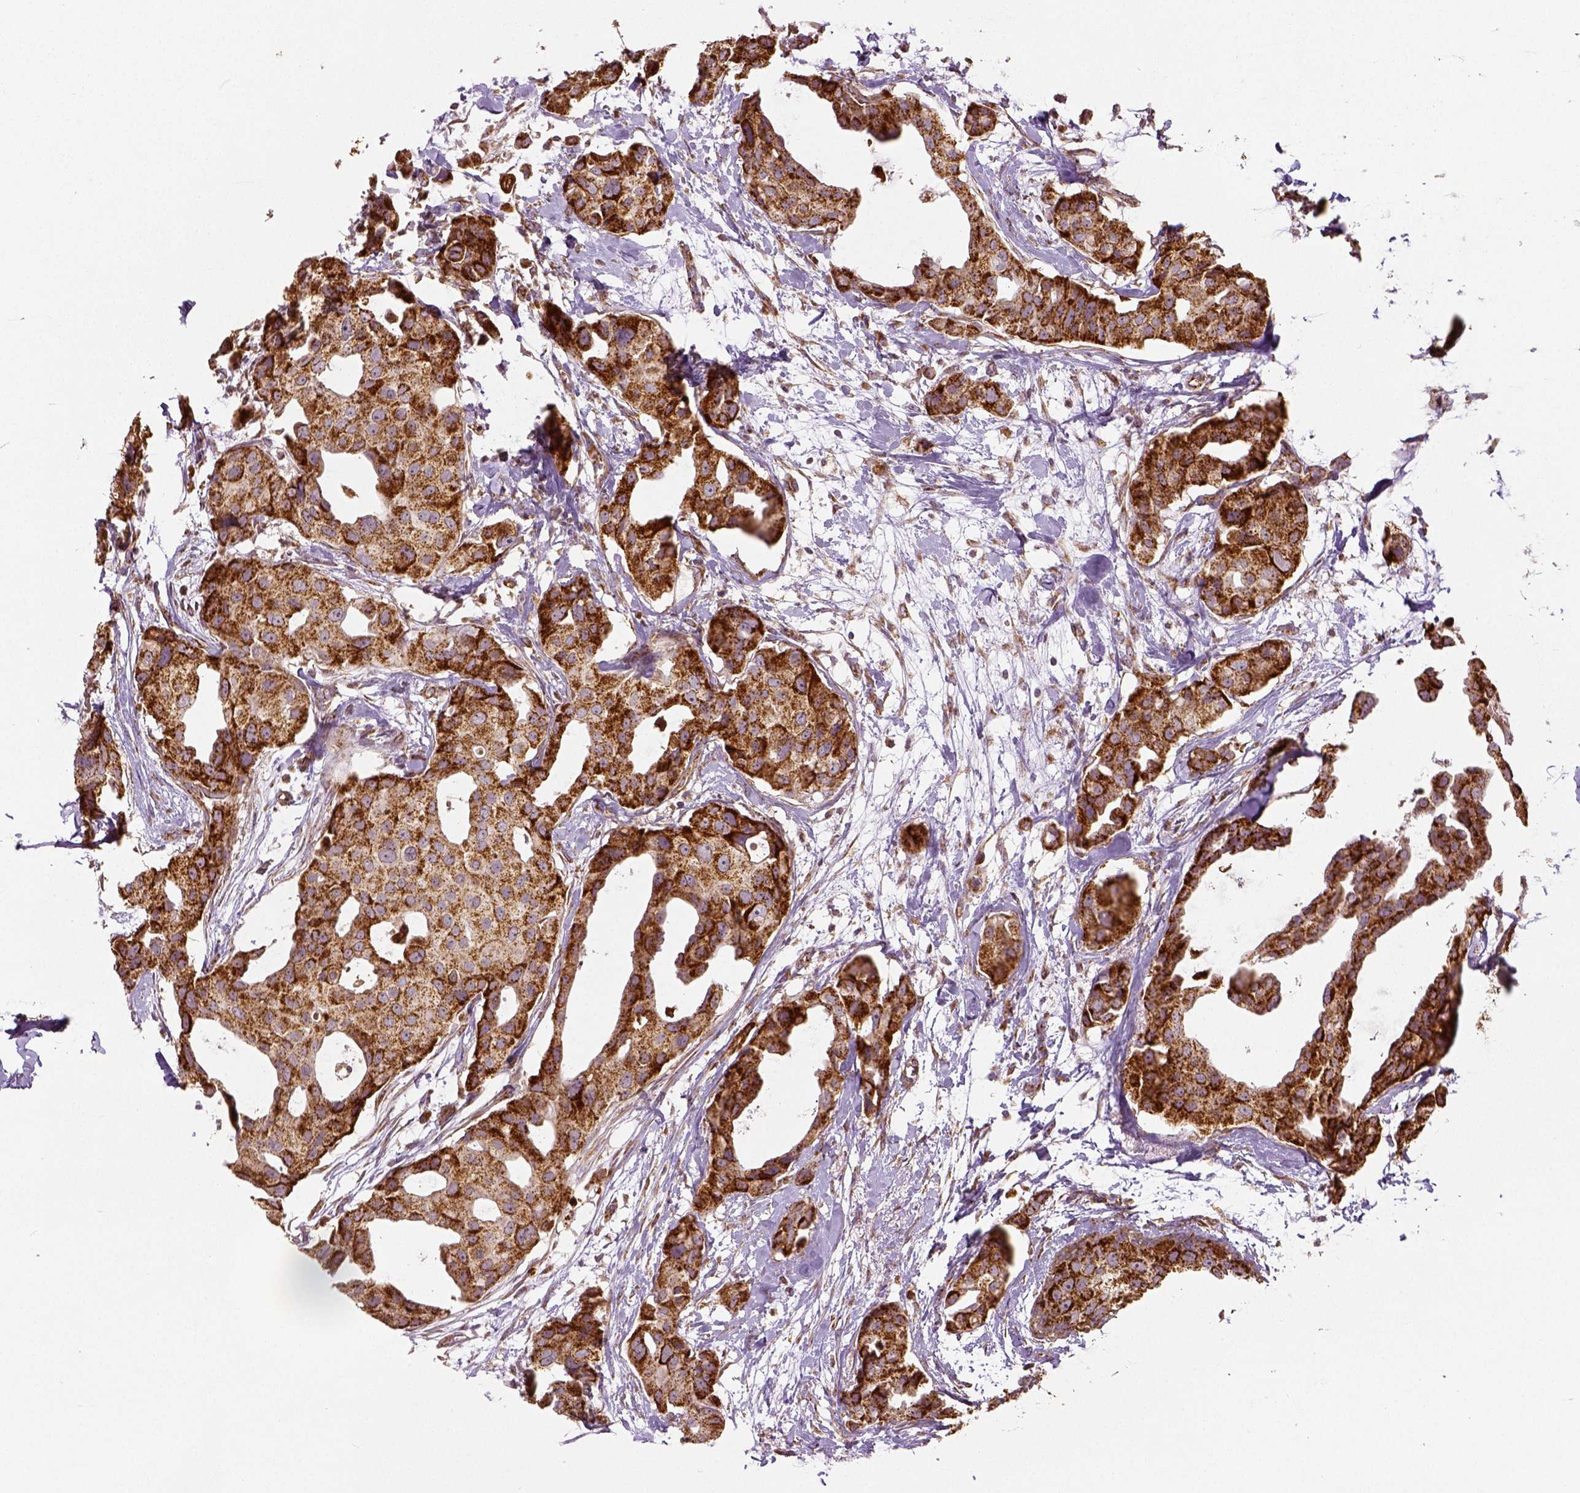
{"staining": {"intensity": "strong", "quantity": ">75%", "location": "cytoplasmic/membranous"}, "tissue": "breast cancer", "cell_type": "Tumor cells", "image_type": "cancer", "snomed": [{"axis": "morphology", "description": "Duct carcinoma"}, {"axis": "topography", "description": "Breast"}], "caption": "Immunohistochemical staining of human breast cancer reveals high levels of strong cytoplasmic/membranous positivity in approximately >75% of tumor cells.", "gene": "PGAM5", "patient": {"sex": "female", "age": 38}}